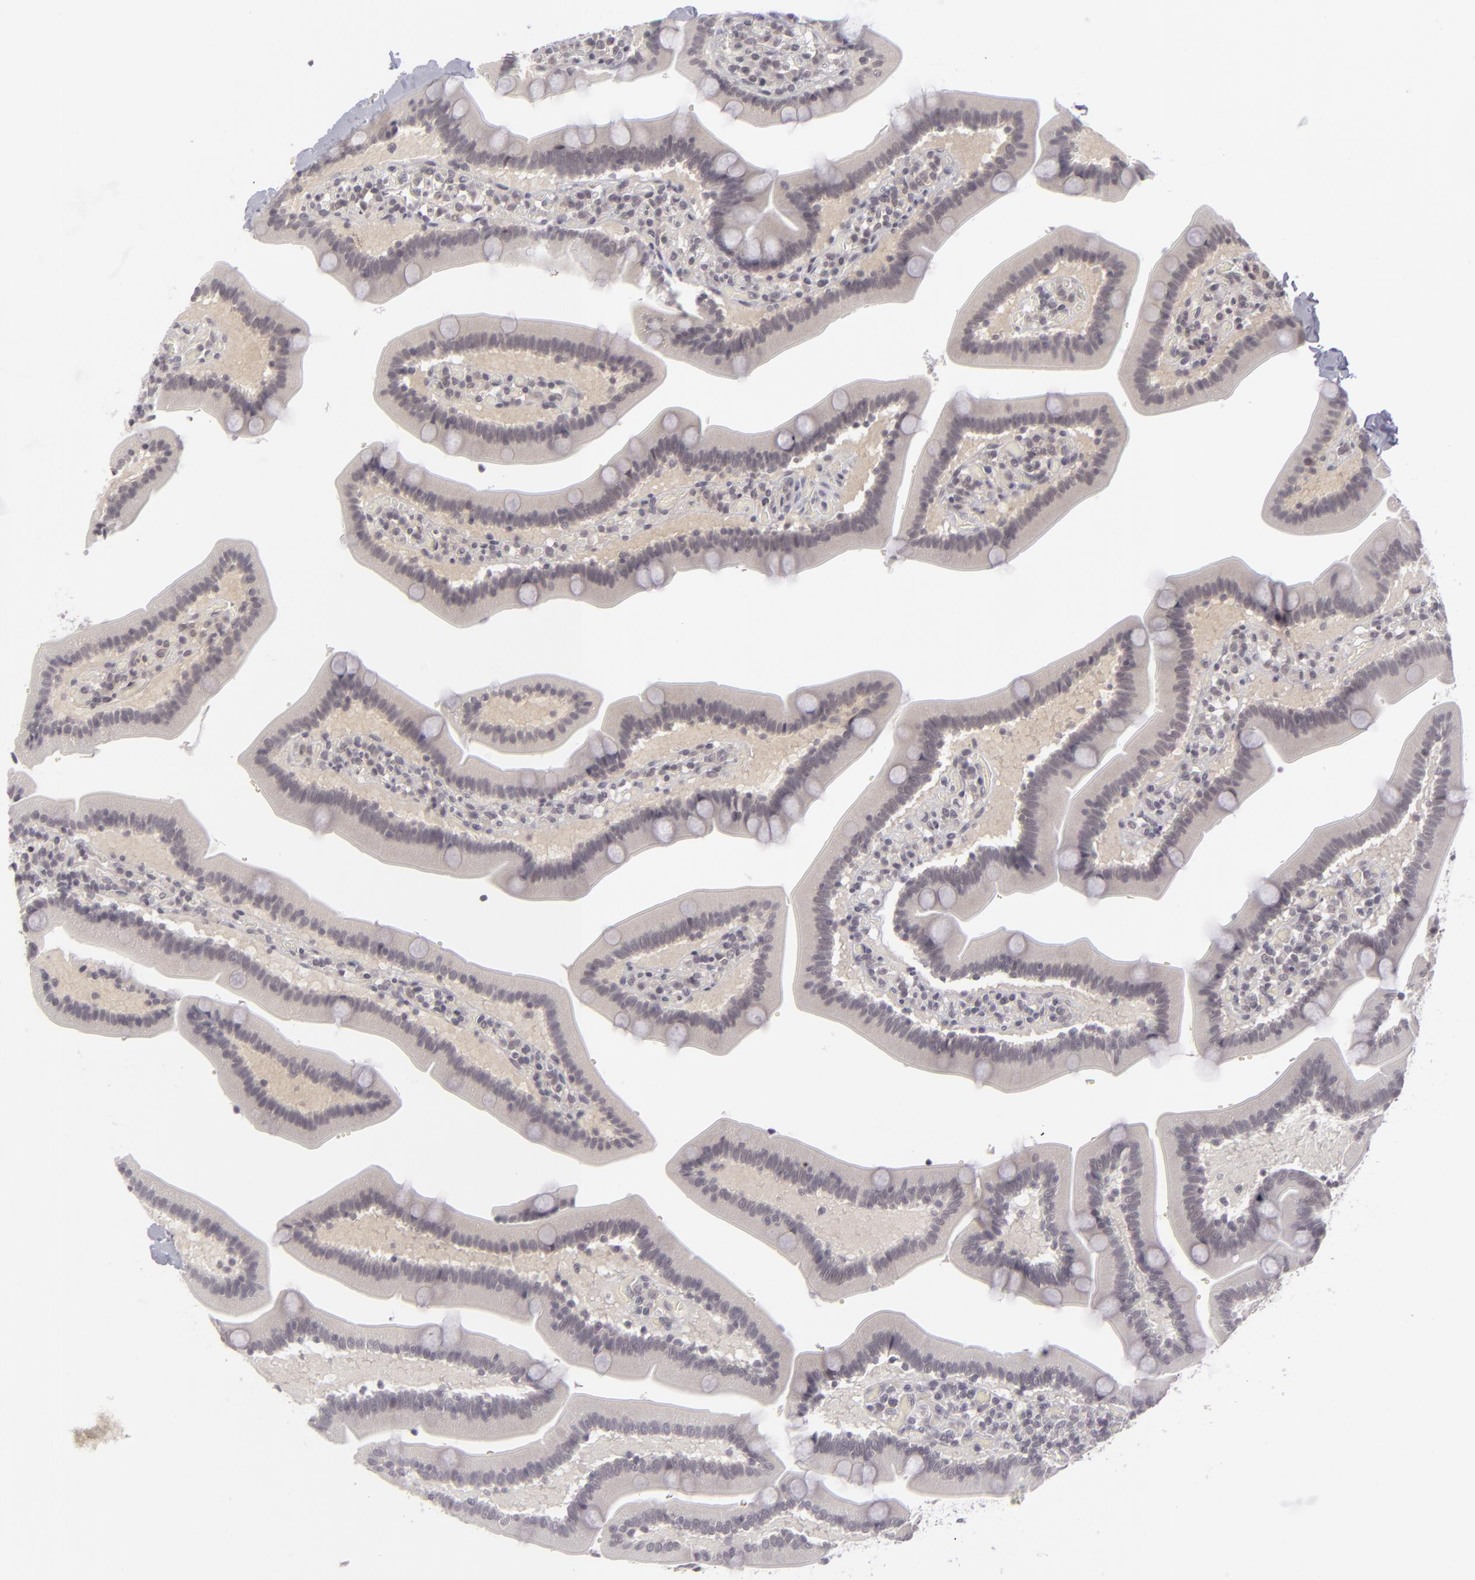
{"staining": {"intensity": "negative", "quantity": "none", "location": "none"}, "tissue": "duodenum", "cell_type": "Glandular cells", "image_type": "normal", "snomed": [{"axis": "morphology", "description": "Normal tissue, NOS"}, {"axis": "topography", "description": "Duodenum"}], "caption": "DAB (3,3'-diaminobenzidine) immunohistochemical staining of benign human duodenum displays no significant staining in glandular cells. Brightfield microscopy of immunohistochemistry (IHC) stained with DAB (brown) and hematoxylin (blue), captured at high magnification.", "gene": "DLG3", "patient": {"sex": "male", "age": 66}}